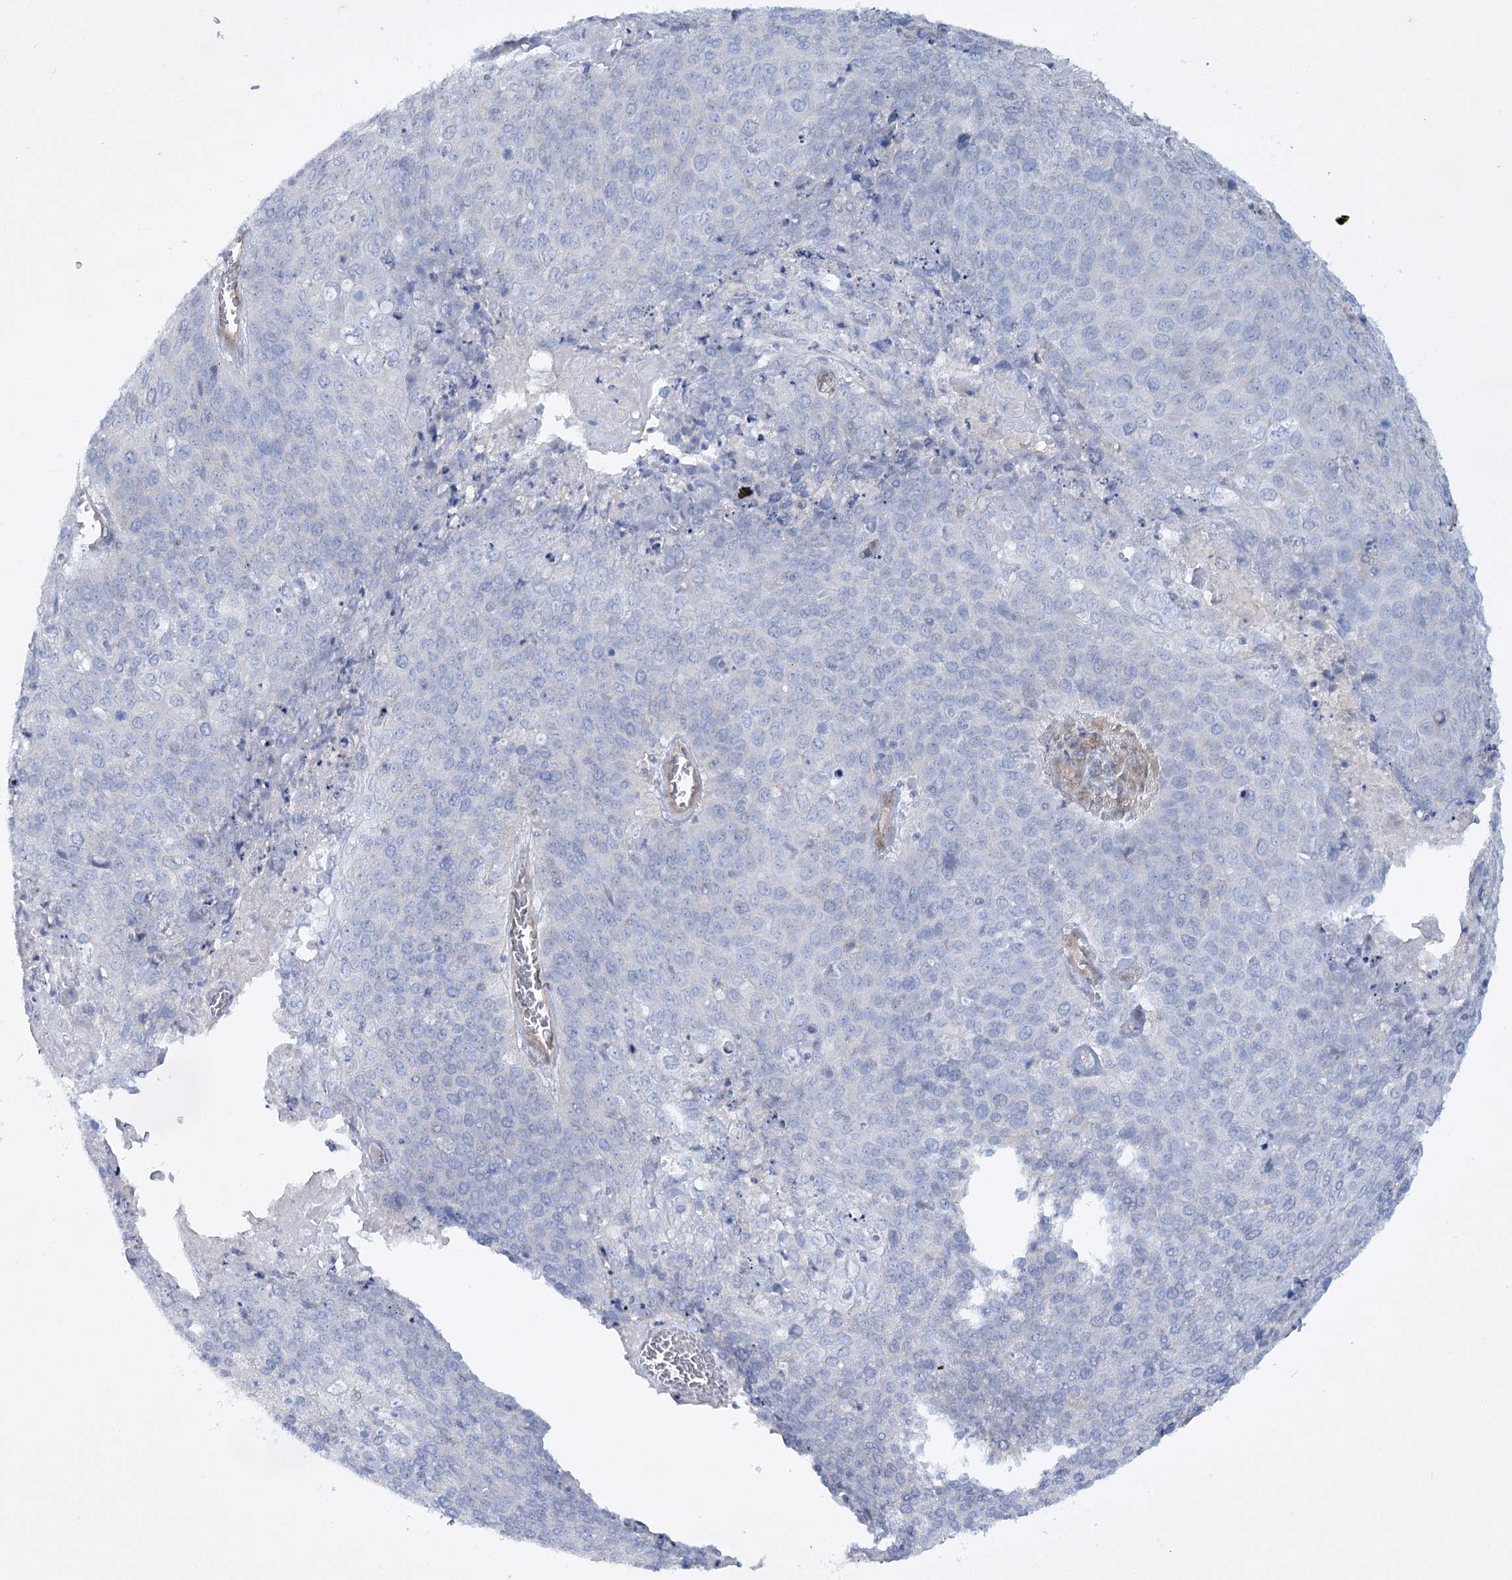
{"staining": {"intensity": "negative", "quantity": "none", "location": "none"}, "tissue": "cervical cancer", "cell_type": "Tumor cells", "image_type": "cancer", "snomed": [{"axis": "morphology", "description": "Squamous cell carcinoma, NOS"}, {"axis": "topography", "description": "Cervix"}], "caption": "Protein analysis of squamous cell carcinoma (cervical) exhibits no significant staining in tumor cells.", "gene": "AAMDC", "patient": {"sex": "female", "age": 39}}